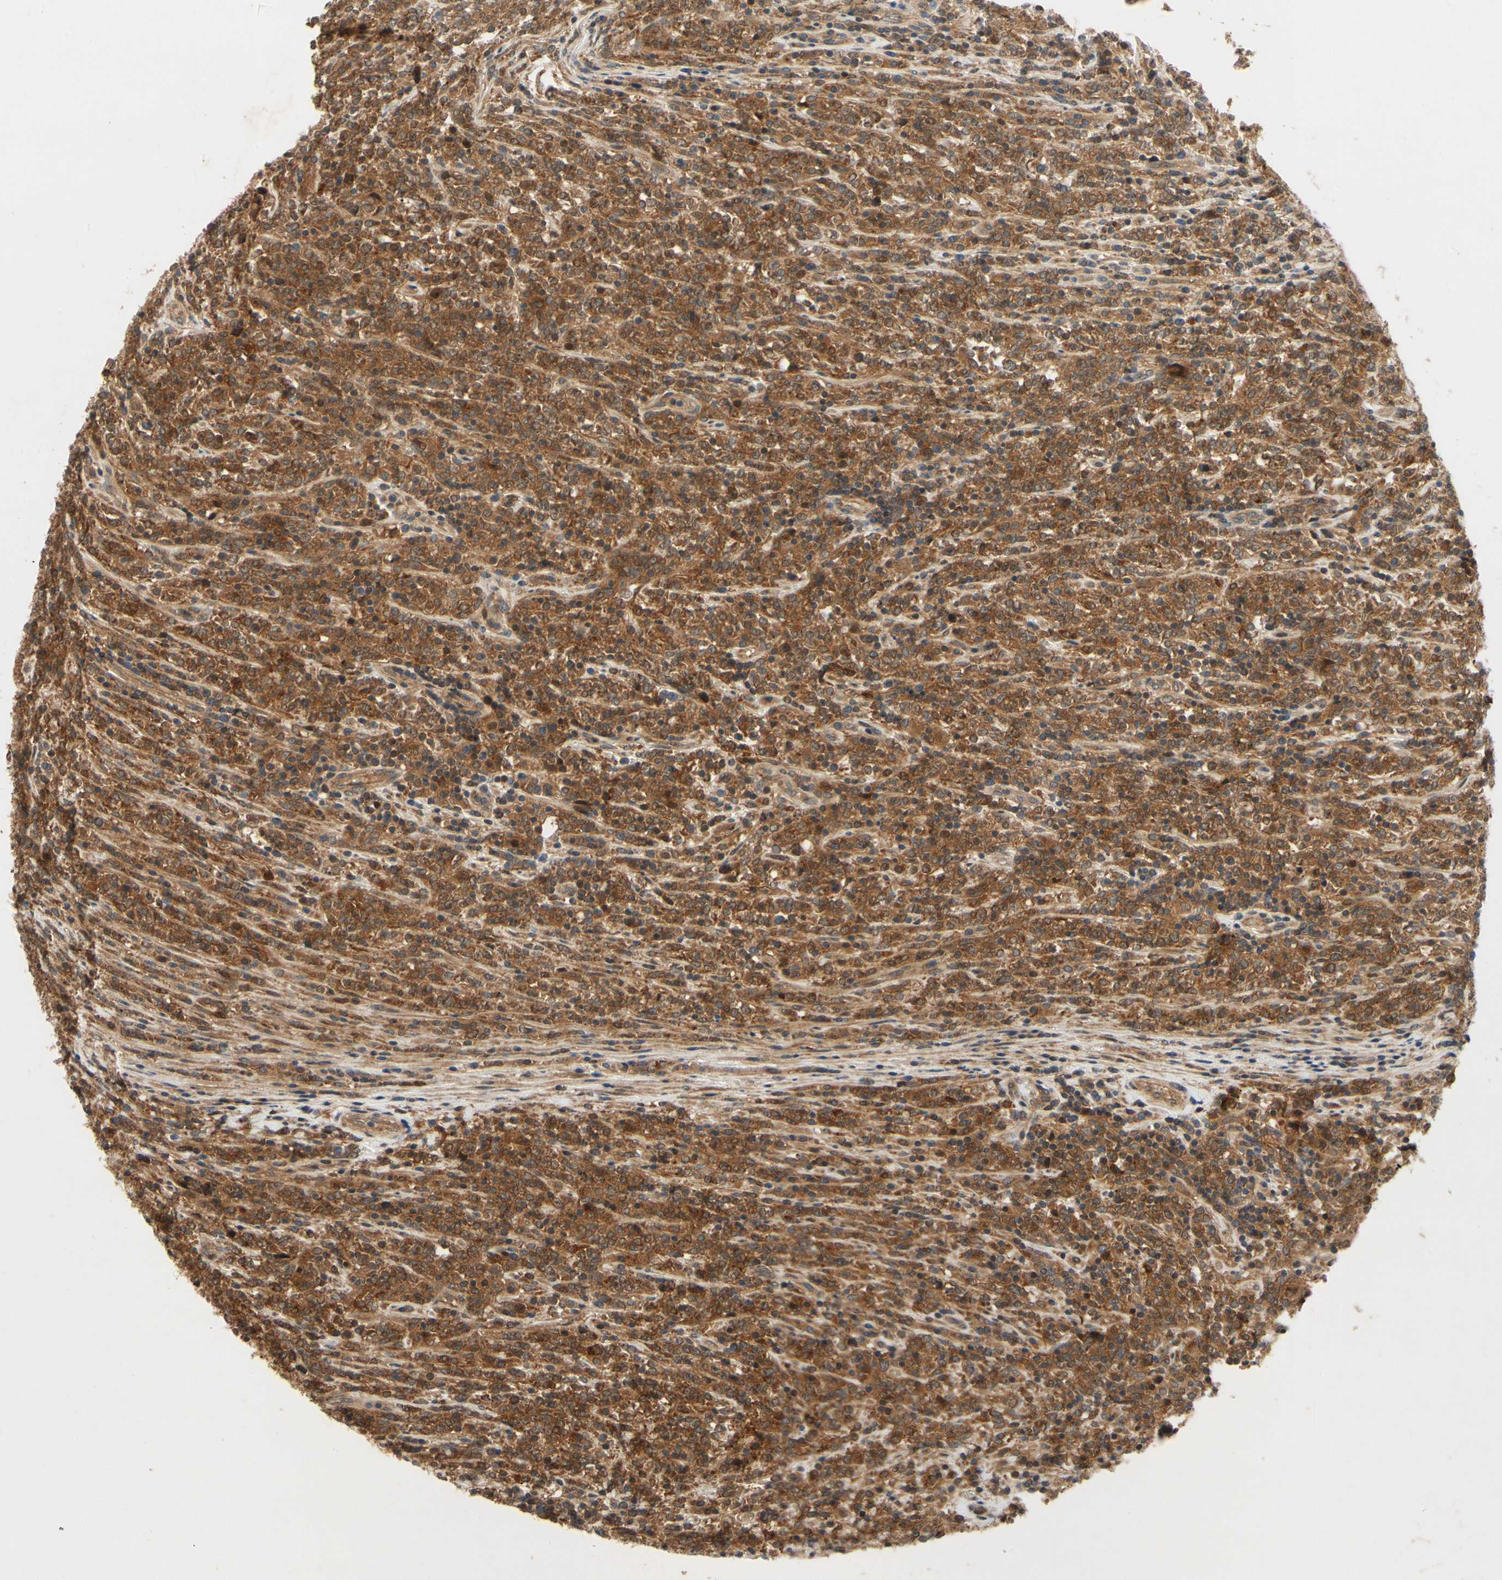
{"staining": {"intensity": "strong", "quantity": ">75%", "location": "cytoplasmic/membranous"}, "tissue": "lymphoma", "cell_type": "Tumor cells", "image_type": "cancer", "snomed": [{"axis": "morphology", "description": "Malignant lymphoma, non-Hodgkin's type, High grade"}, {"axis": "topography", "description": "Soft tissue"}], "caption": "This photomicrograph exhibits IHC staining of high-grade malignant lymphoma, non-Hodgkin's type, with high strong cytoplasmic/membranous positivity in approximately >75% of tumor cells.", "gene": "TDRP", "patient": {"sex": "male", "age": 18}}